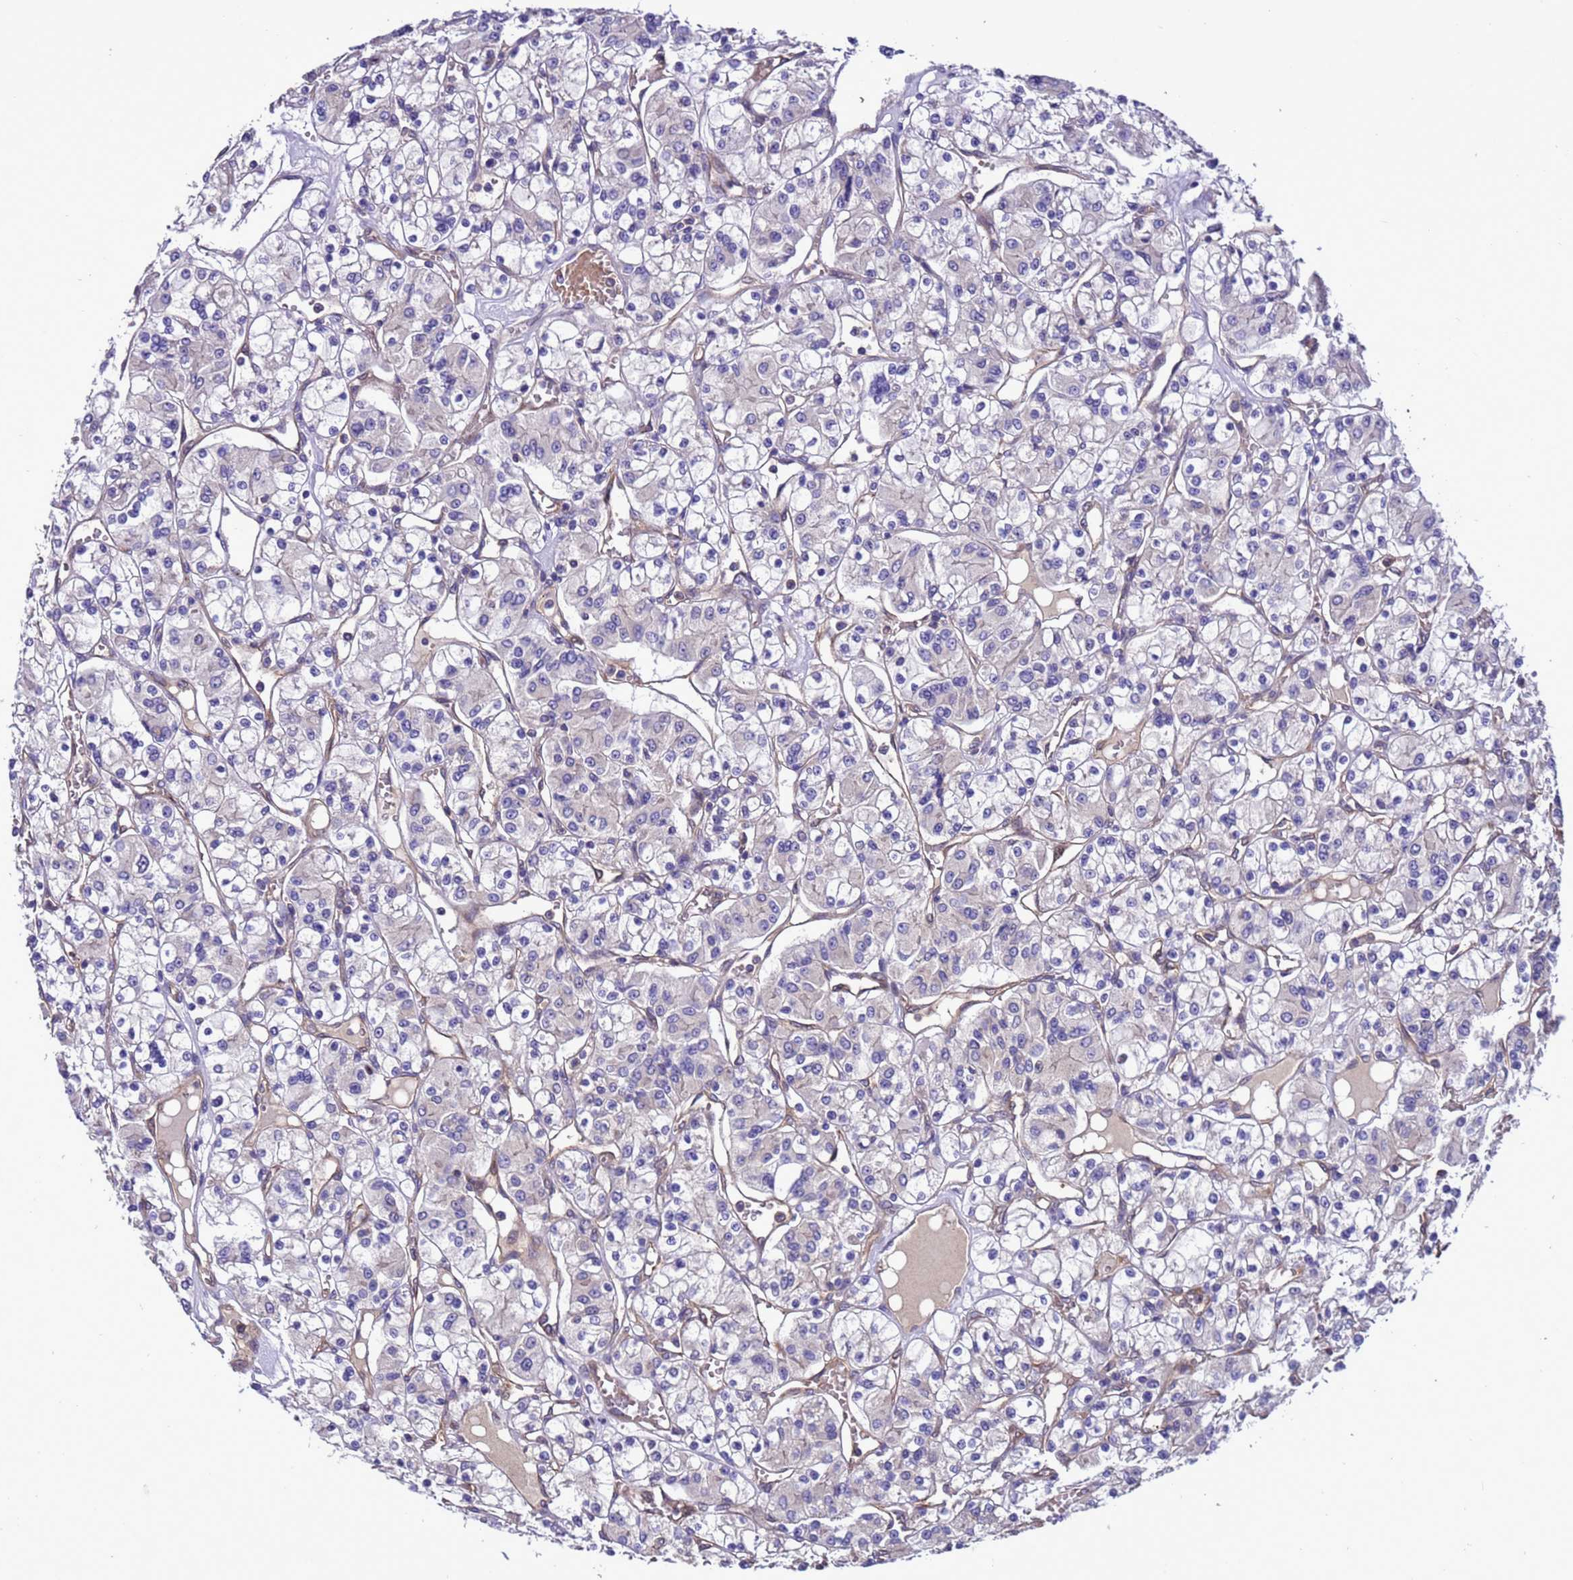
{"staining": {"intensity": "negative", "quantity": "none", "location": "none"}, "tissue": "renal cancer", "cell_type": "Tumor cells", "image_type": "cancer", "snomed": [{"axis": "morphology", "description": "Adenocarcinoma, NOS"}, {"axis": "topography", "description": "Kidney"}], "caption": "Immunohistochemistry (IHC) histopathology image of neoplastic tissue: human adenocarcinoma (renal) stained with DAB (3,3'-diaminobenzidine) exhibits no significant protein staining in tumor cells.", "gene": "RABEP2", "patient": {"sex": "female", "age": 59}}